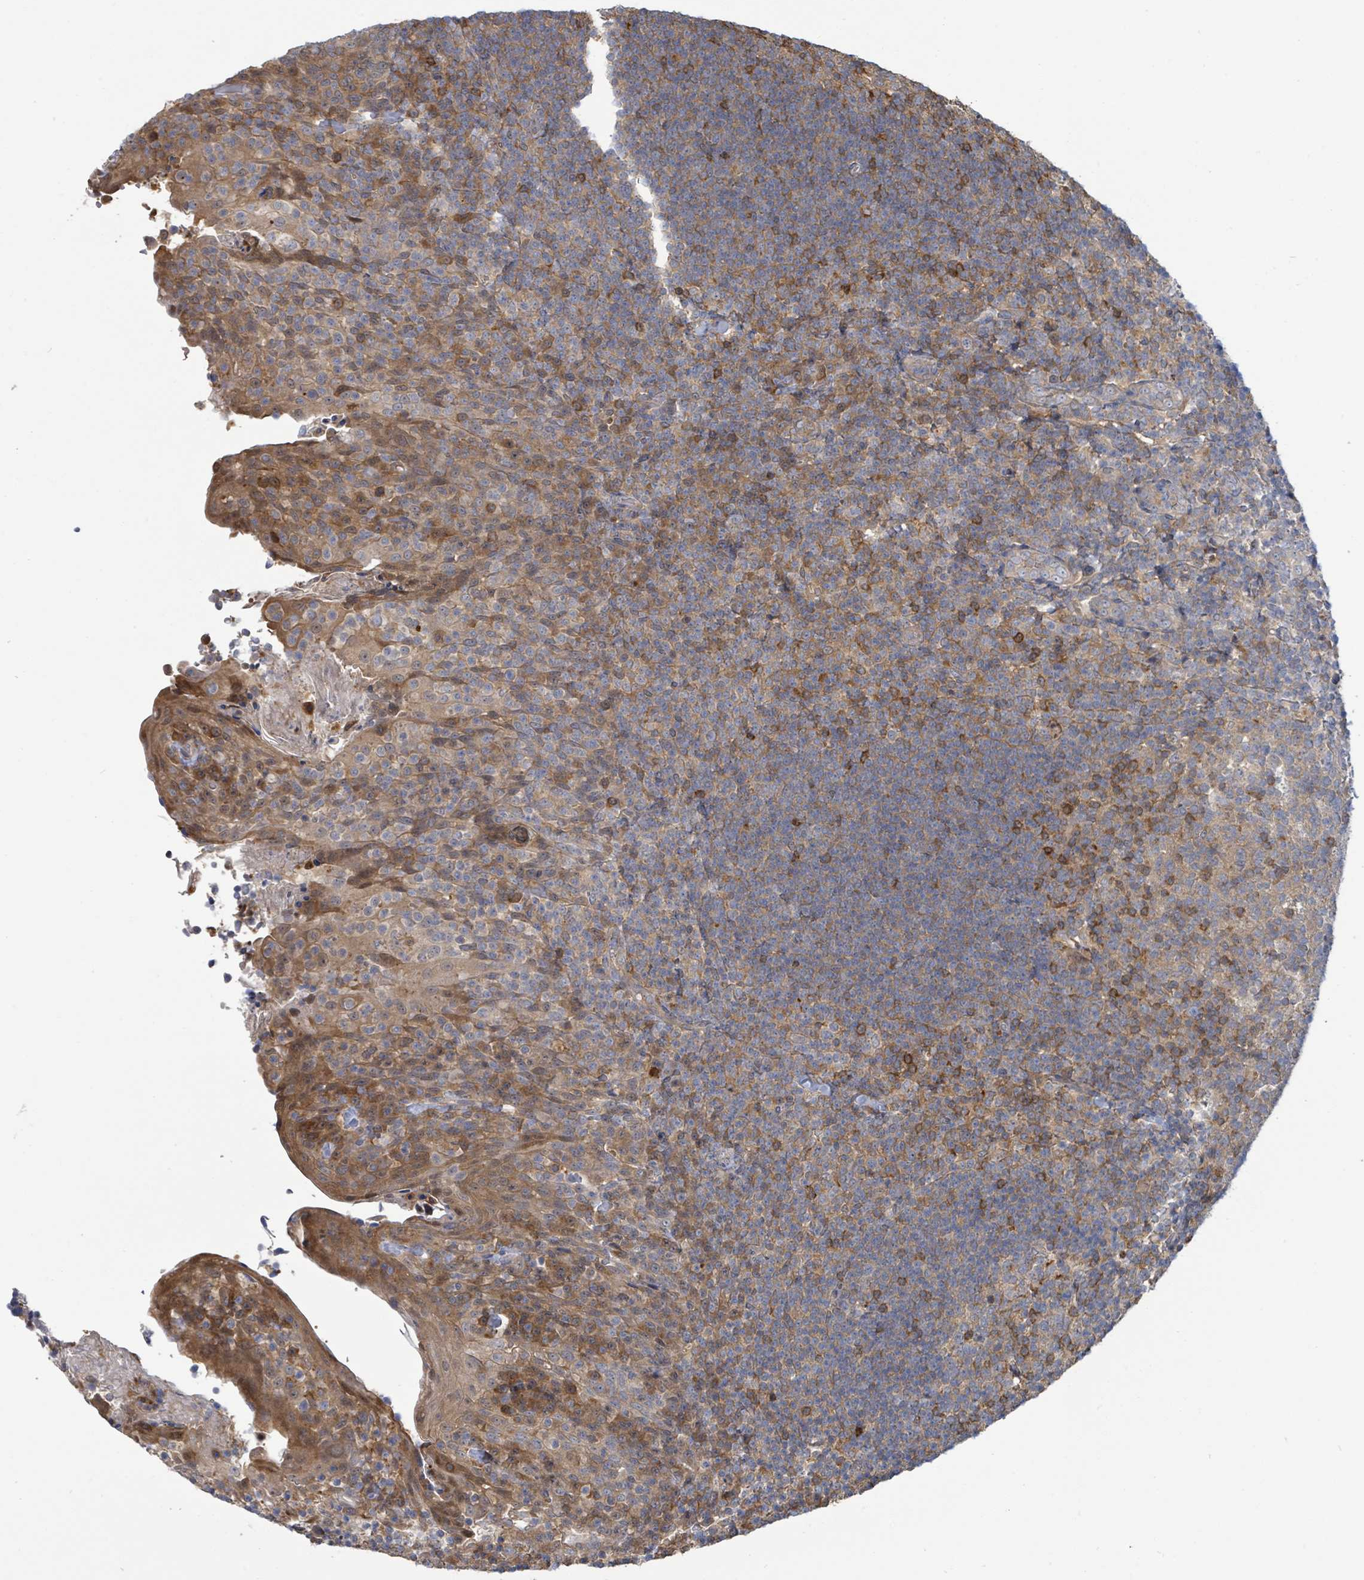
{"staining": {"intensity": "moderate", "quantity": "25%-75%", "location": "cytoplasmic/membranous"}, "tissue": "tonsil", "cell_type": "Germinal center cells", "image_type": "normal", "snomed": [{"axis": "morphology", "description": "Normal tissue, NOS"}, {"axis": "topography", "description": "Tonsil"}], "caption": "Germinal center cells demonstrate medium levels of moderate cytoplasmic/membranous positivity in about 25%-75% of cells in normal human tonsil.", "gene": "PGAM1", "patient": {"sex": "female", "age": 10}}